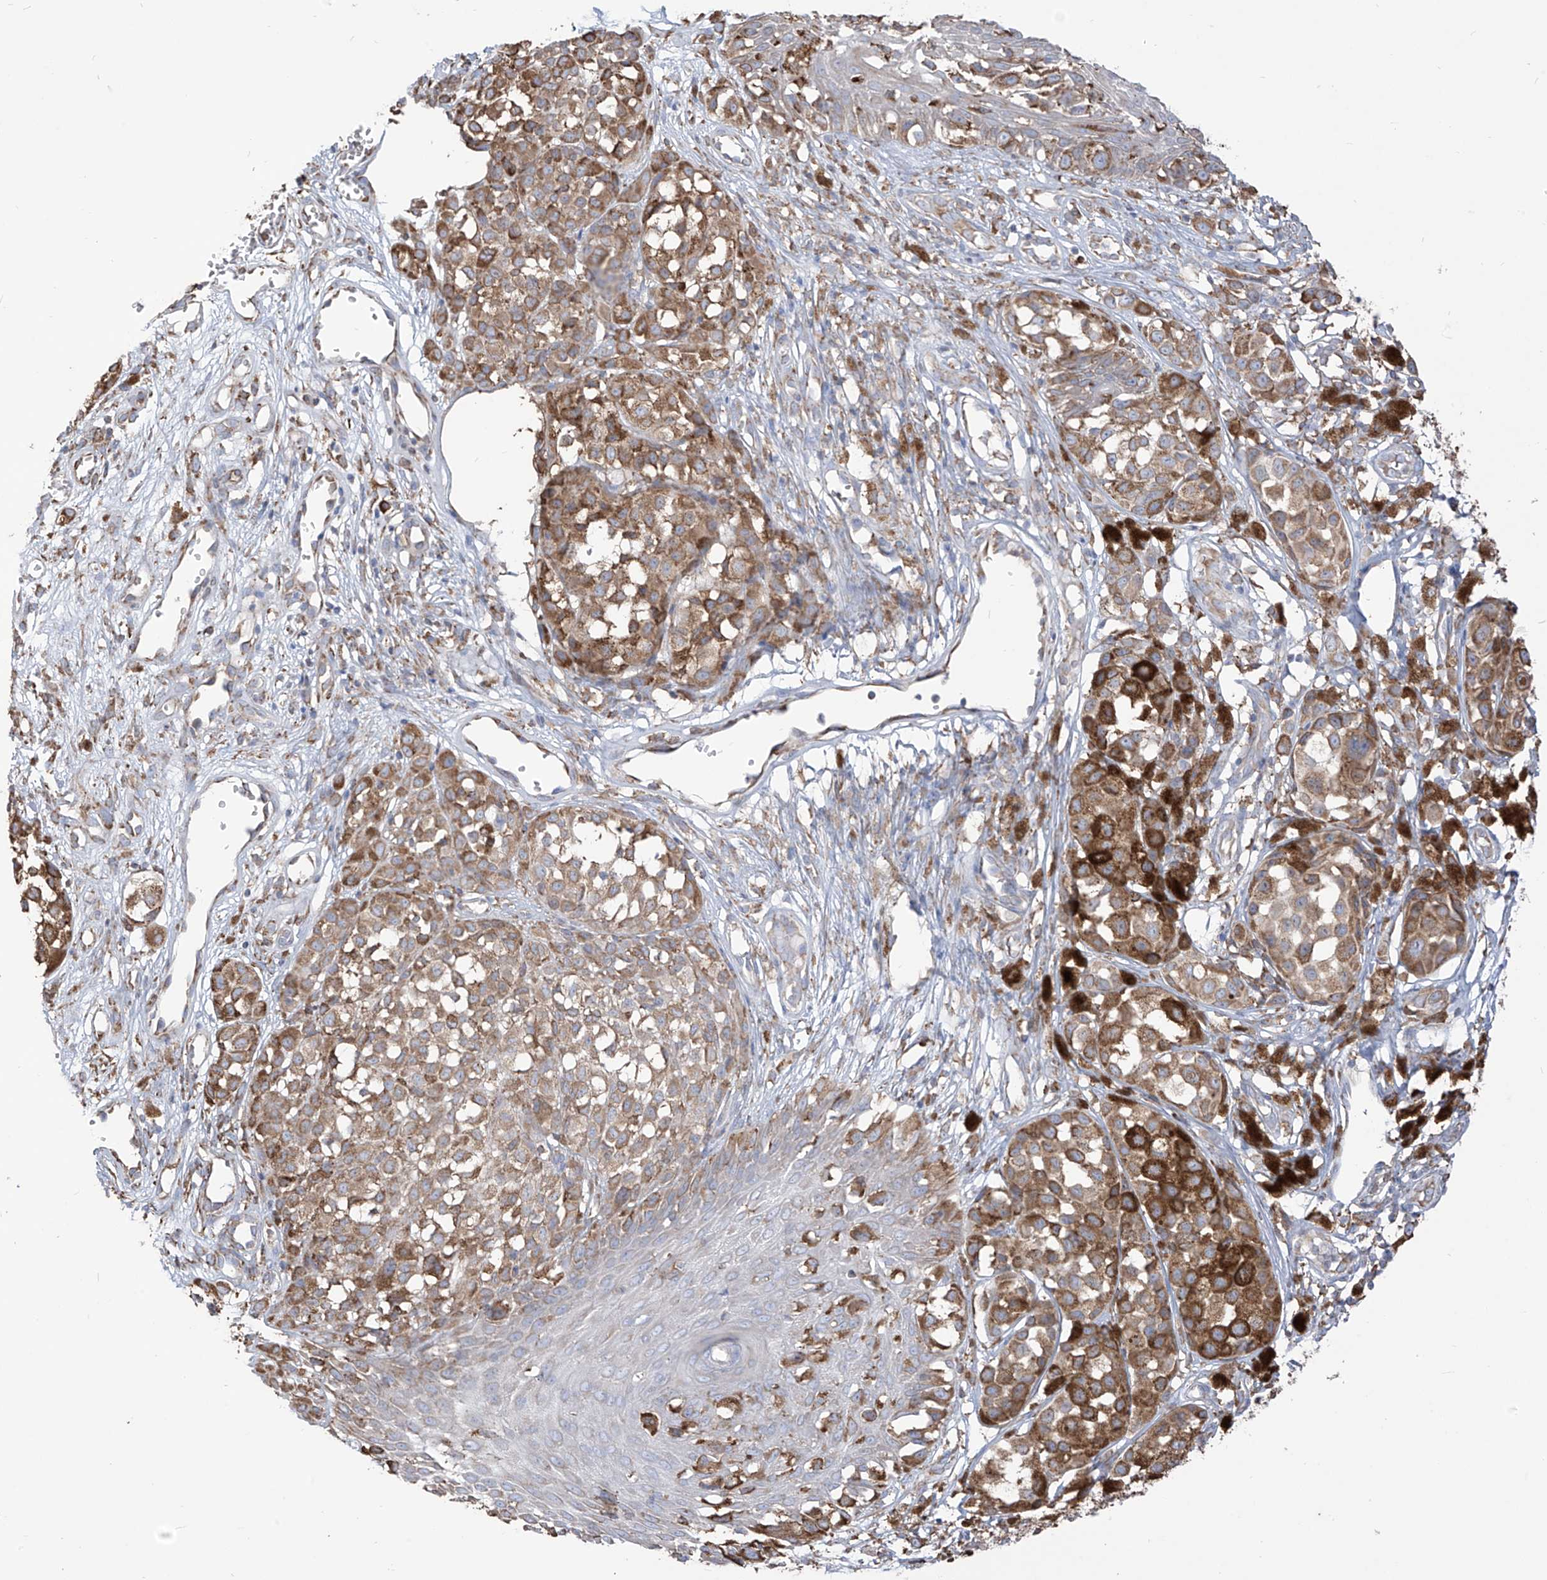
{"staining": {"intensity": "moderate", "quantity": ">75%", "location": "cytoplasmic/membranous"}, "tissue": "melanoma", "cell_type": "Tumor cells", "image_type": "cancer", "snomed": [{"axis": "morphology", "description": "Malignant melanoma, NOS"}, {"axis": "topography", "description": "Skin of leg"}], "caption": "Brown immunohistochemical staining in human malignant melanoma reveals moderate cytoplasmic/membranous staining in approximately >75% of tumor cells.", "gene": "PDIA6", "patient": {"sex": "female", "age": 72}}